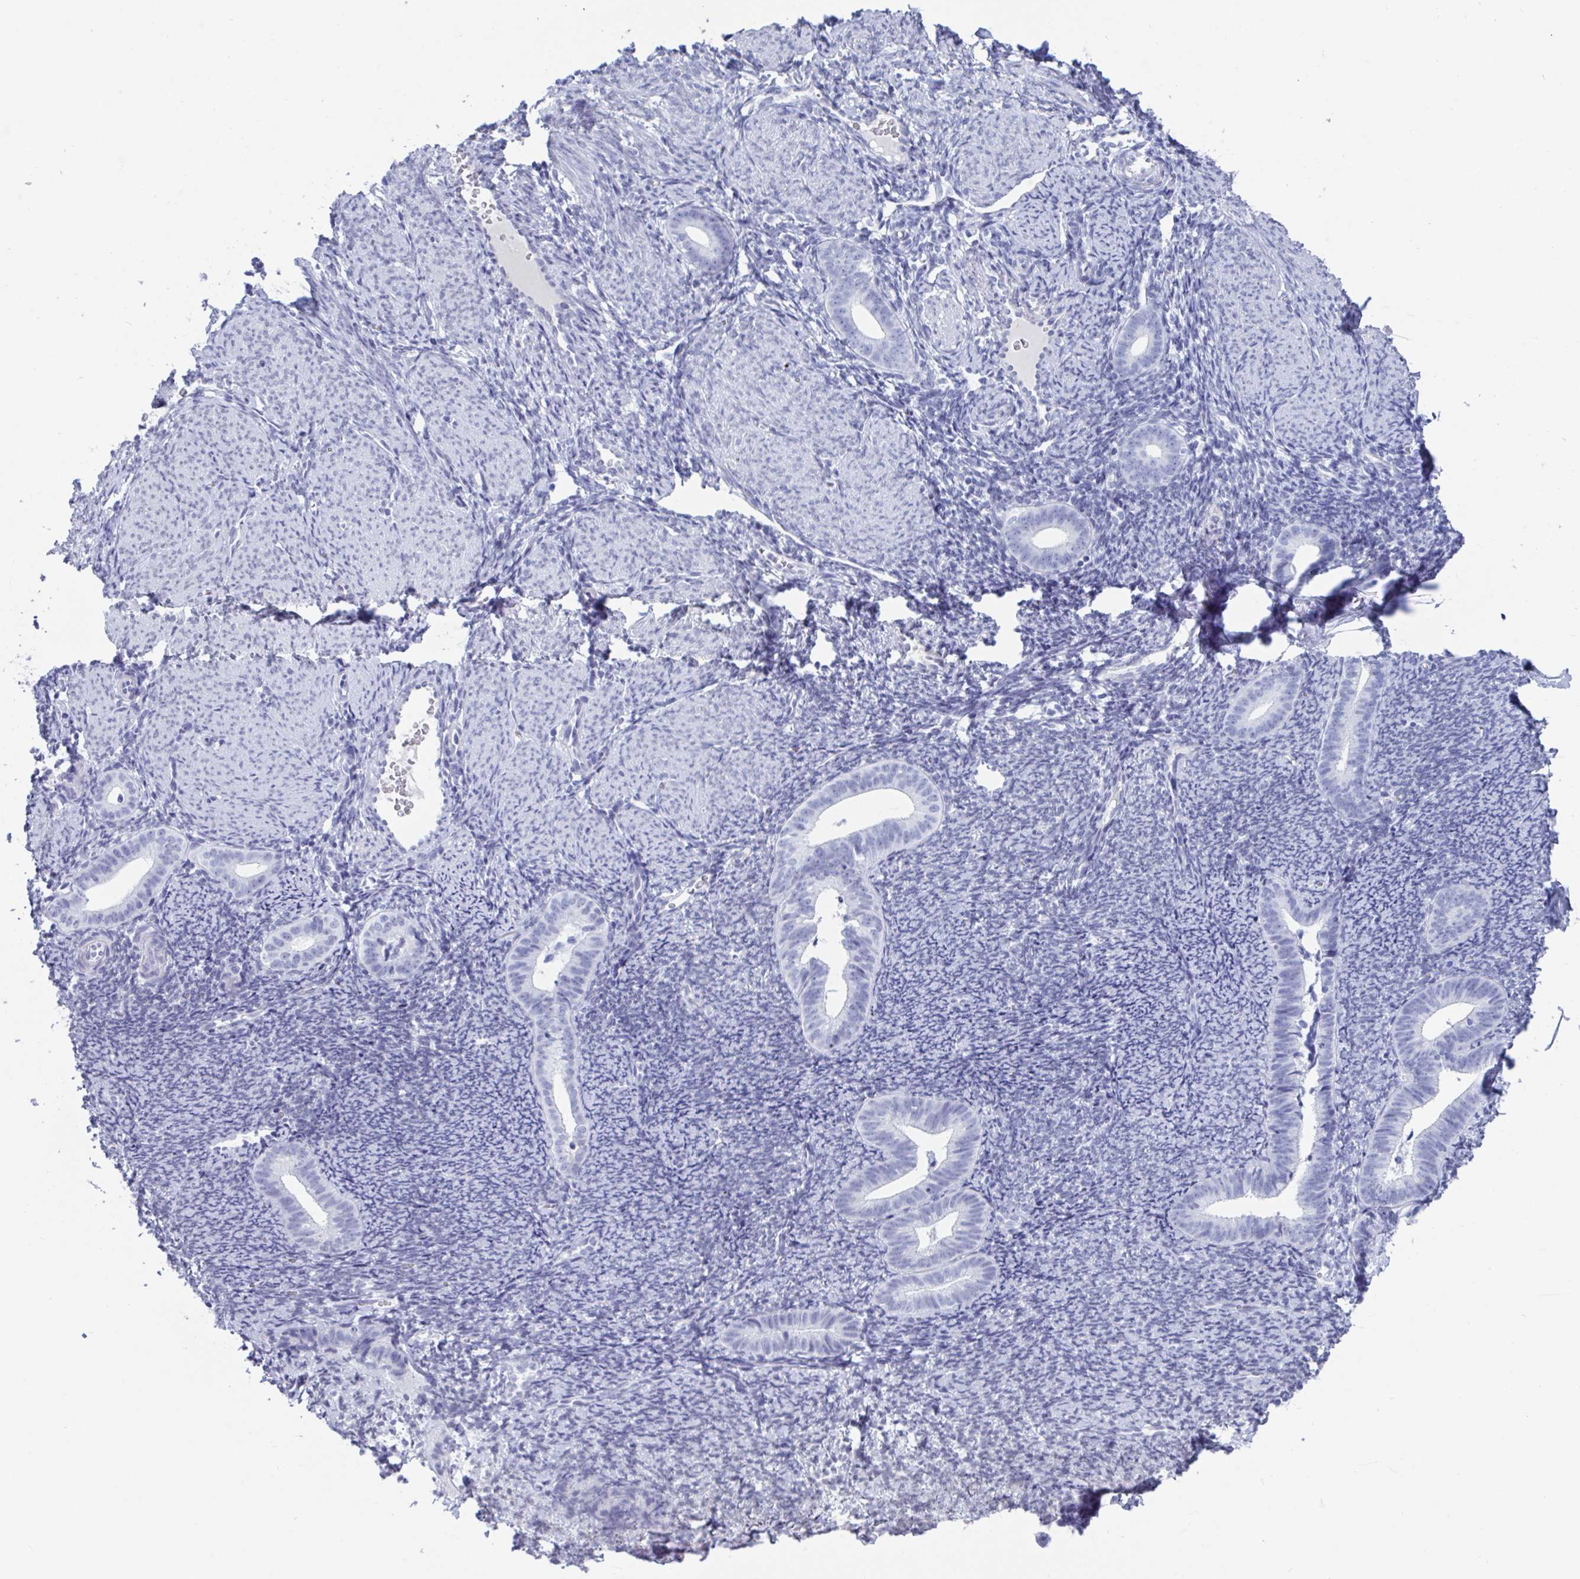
{"staining": {"intensity": "negative", "quantity": "none", "location": "none"}, "tissue": "endometrium", "cell_type": "Cells in endometrial stroma", "image_type": "normal", "snomed": [{"axis": "morphology", "description": "Normal tissue, NOS"}, {"axis": "topography", "description": "Endometrium"}], "caption": "This is an immunohistochemistry image of unremarkable human endometrium. There is no expression in cells in endometrial stroma.", "gene": "CDX4", "patient": {"sex": "female", "age": 39}}